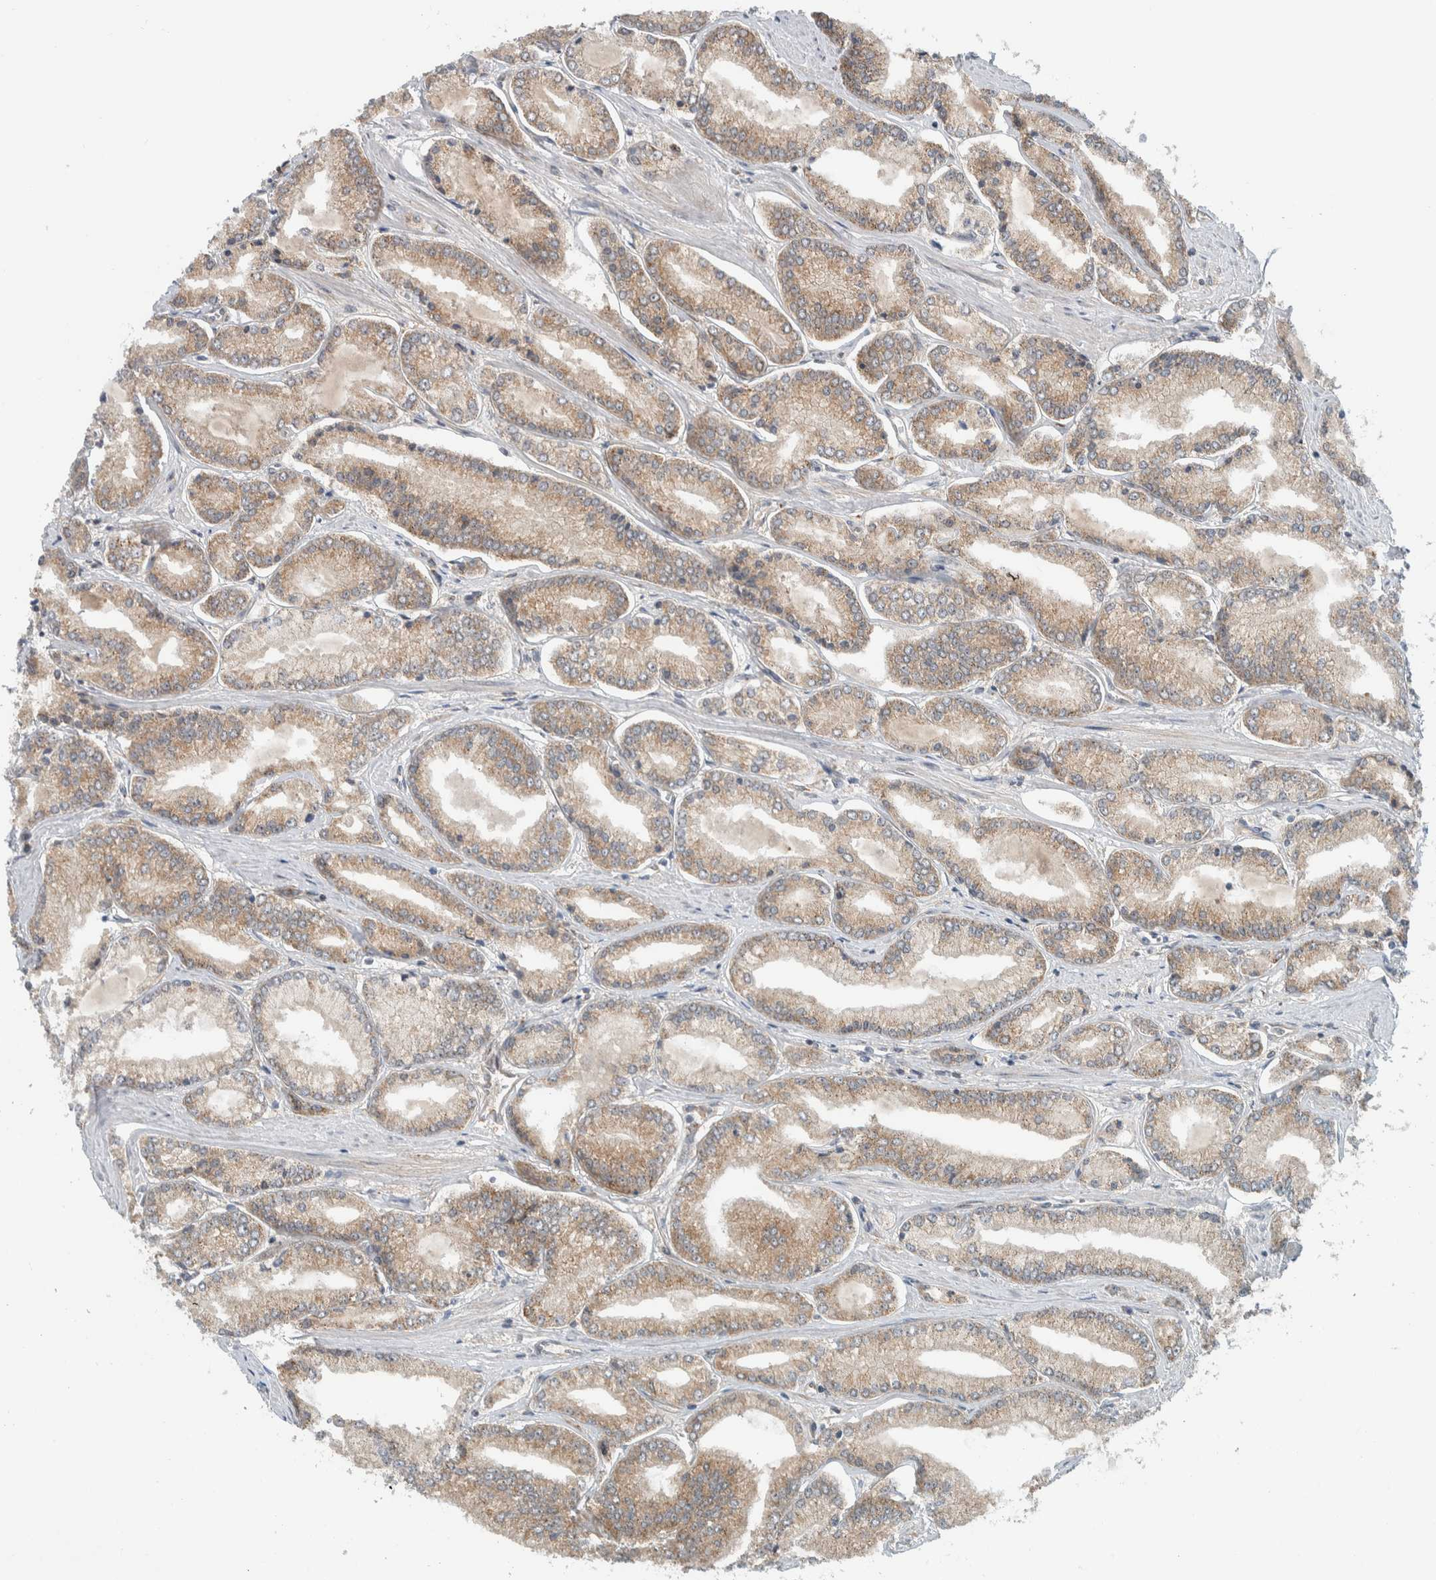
{"staining": {"intensity": "moderate", "quantity": ">75%", "location": "cytoplasmic/membranous"}, "tissue": "prostate cancer", "cell_type": "Tumor cells", "image_type": "cancer", "snomed": [{"axis": "morphology", "description": "Adenocarcinoma, Low grade"}, {"axis": "topography", "description": "Prostate"}], "caption": "A photomicrograph showing moderate cytoplasmic/membranous positivity in about >75% of tumor cells in prostate cancer (low-grade adenocarcinoma), as visualized by brown immunohistochemical staining.", "gene": "RERE", "patient": {"sex": "male", "age": 52}}